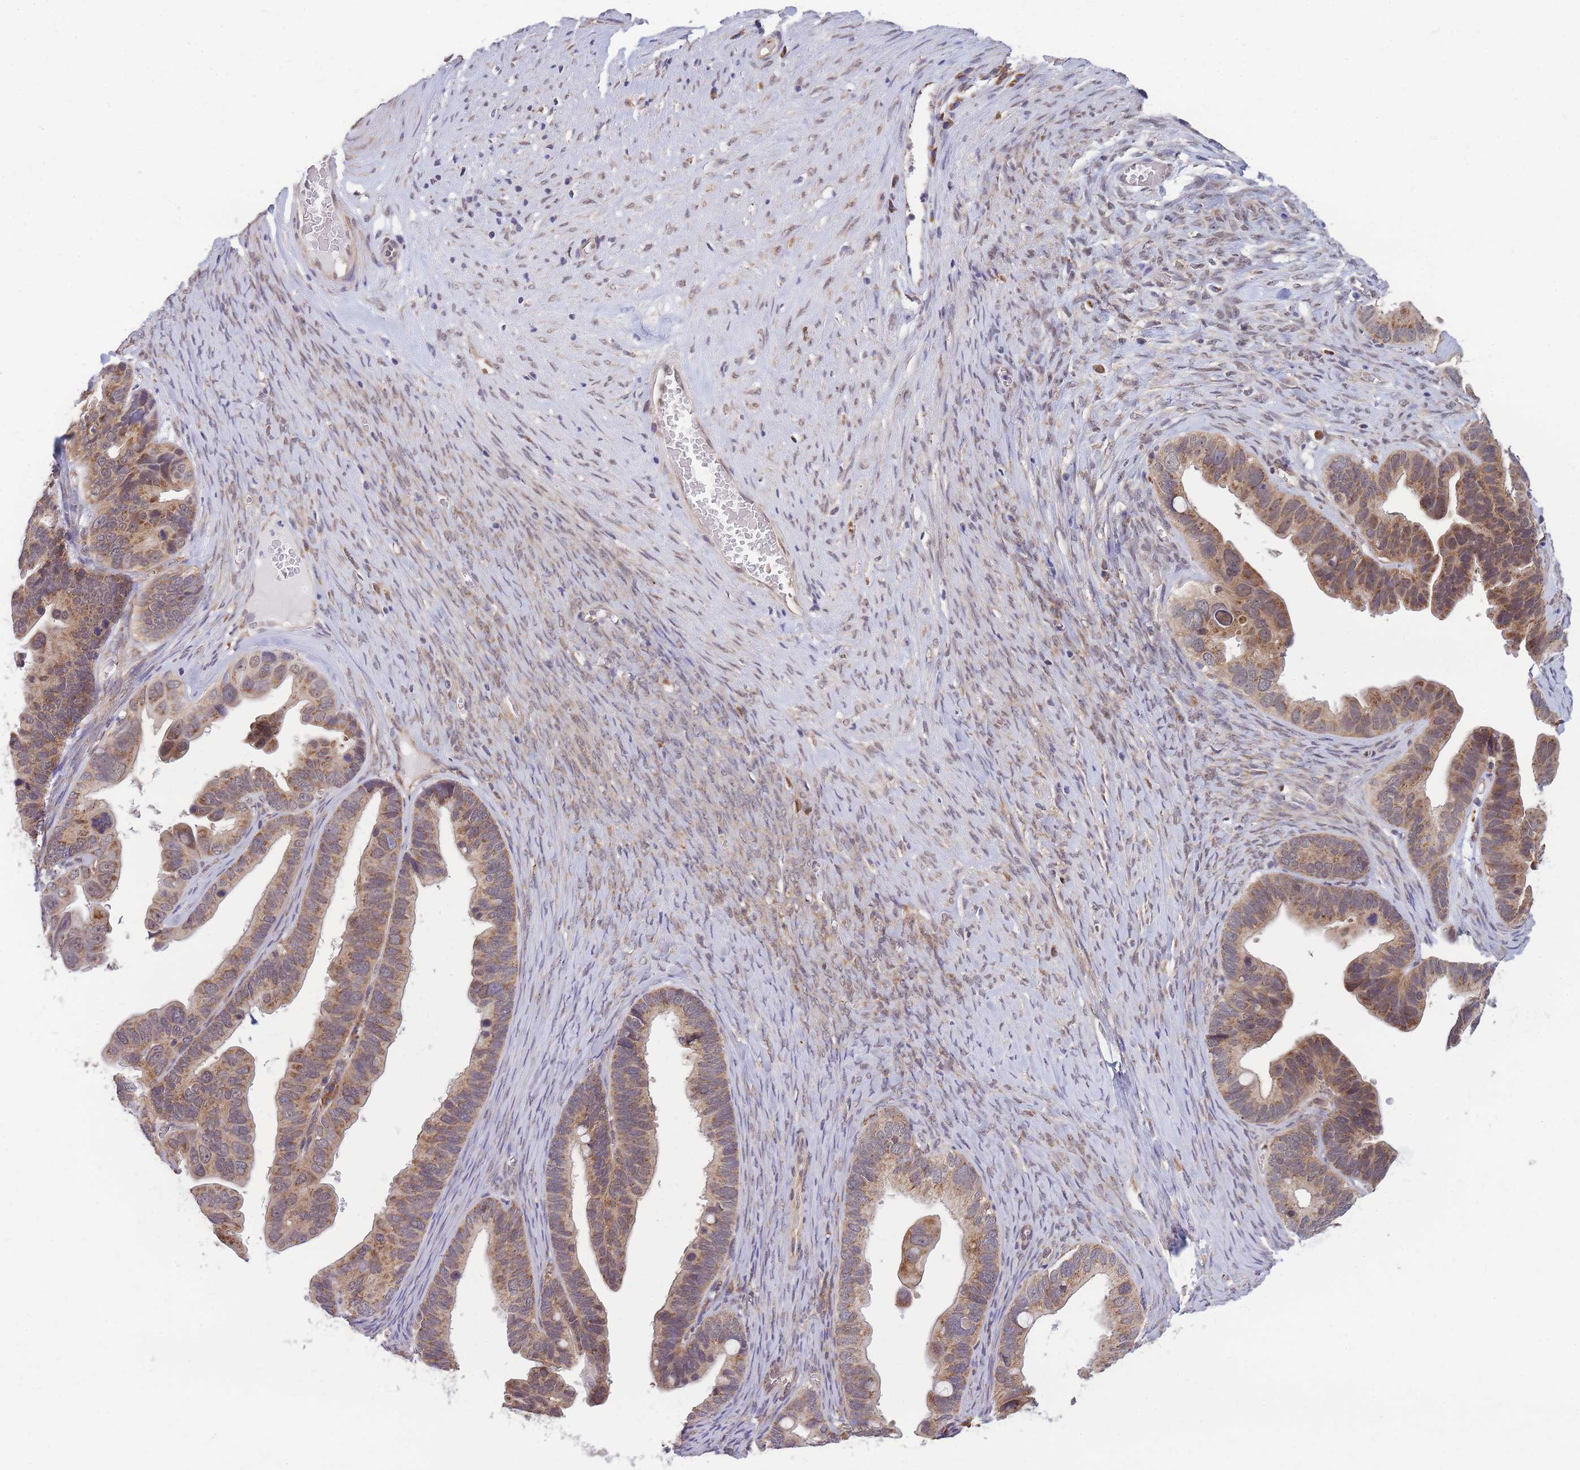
{"staining": {"intensity": "moderate", "quantity": ">75%", "location": "cytoplasmic/membranous"}, "tissue": "ovarian cancer", "cell_type": "Tumor cells", "image_type": "cancer", "snomed": [{"axis": "morphology", "description": "Cystadenocarcinoma, serous, NOS"}, {"axis": "topography", "description": "Ovary"}], "caption": "Ovarian cancer (serous cystadenocarcinoma) was stained to show a protein in brown. There is medium levels of moderate cytoplasmic/membranous positivity in approximately >75% of tumor cells.", "gene": "MRPL23", "patient": {"sex": "female", "age": 56}}